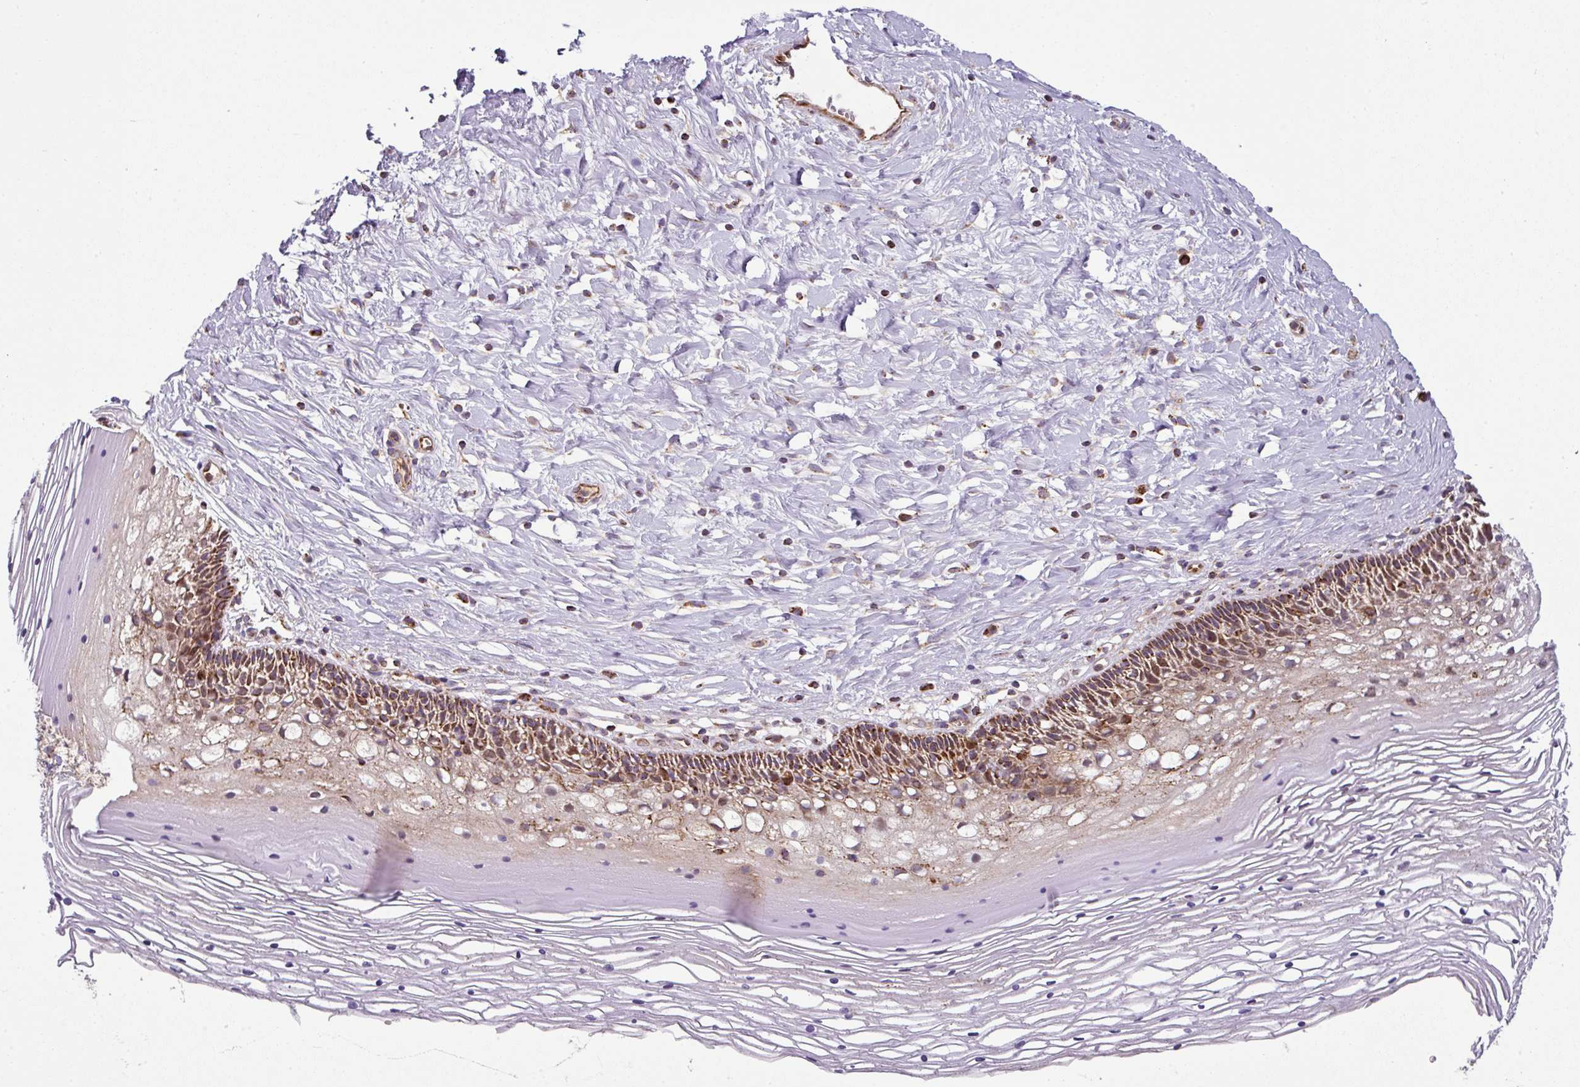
{"staining": {"intensity": "strong", "quantity": ">75%", "location": "cytoplasmic/membranous"}, "tissue": "cervix", "cell_type": "Glandular cells", "image_type": "normal", "snomed": [{"axis": "morphology", "description": "Normal tissue, NOS"}, {"axis": "topography", "description": "Cervix"}], "caption": "Unremarkable cervix demonstrates strong cytoplasmic/membranous expression in approximately >75% of glandular cells.", "gene": "PRELID3B", "patient": {"sex": "female", "age": 36}}